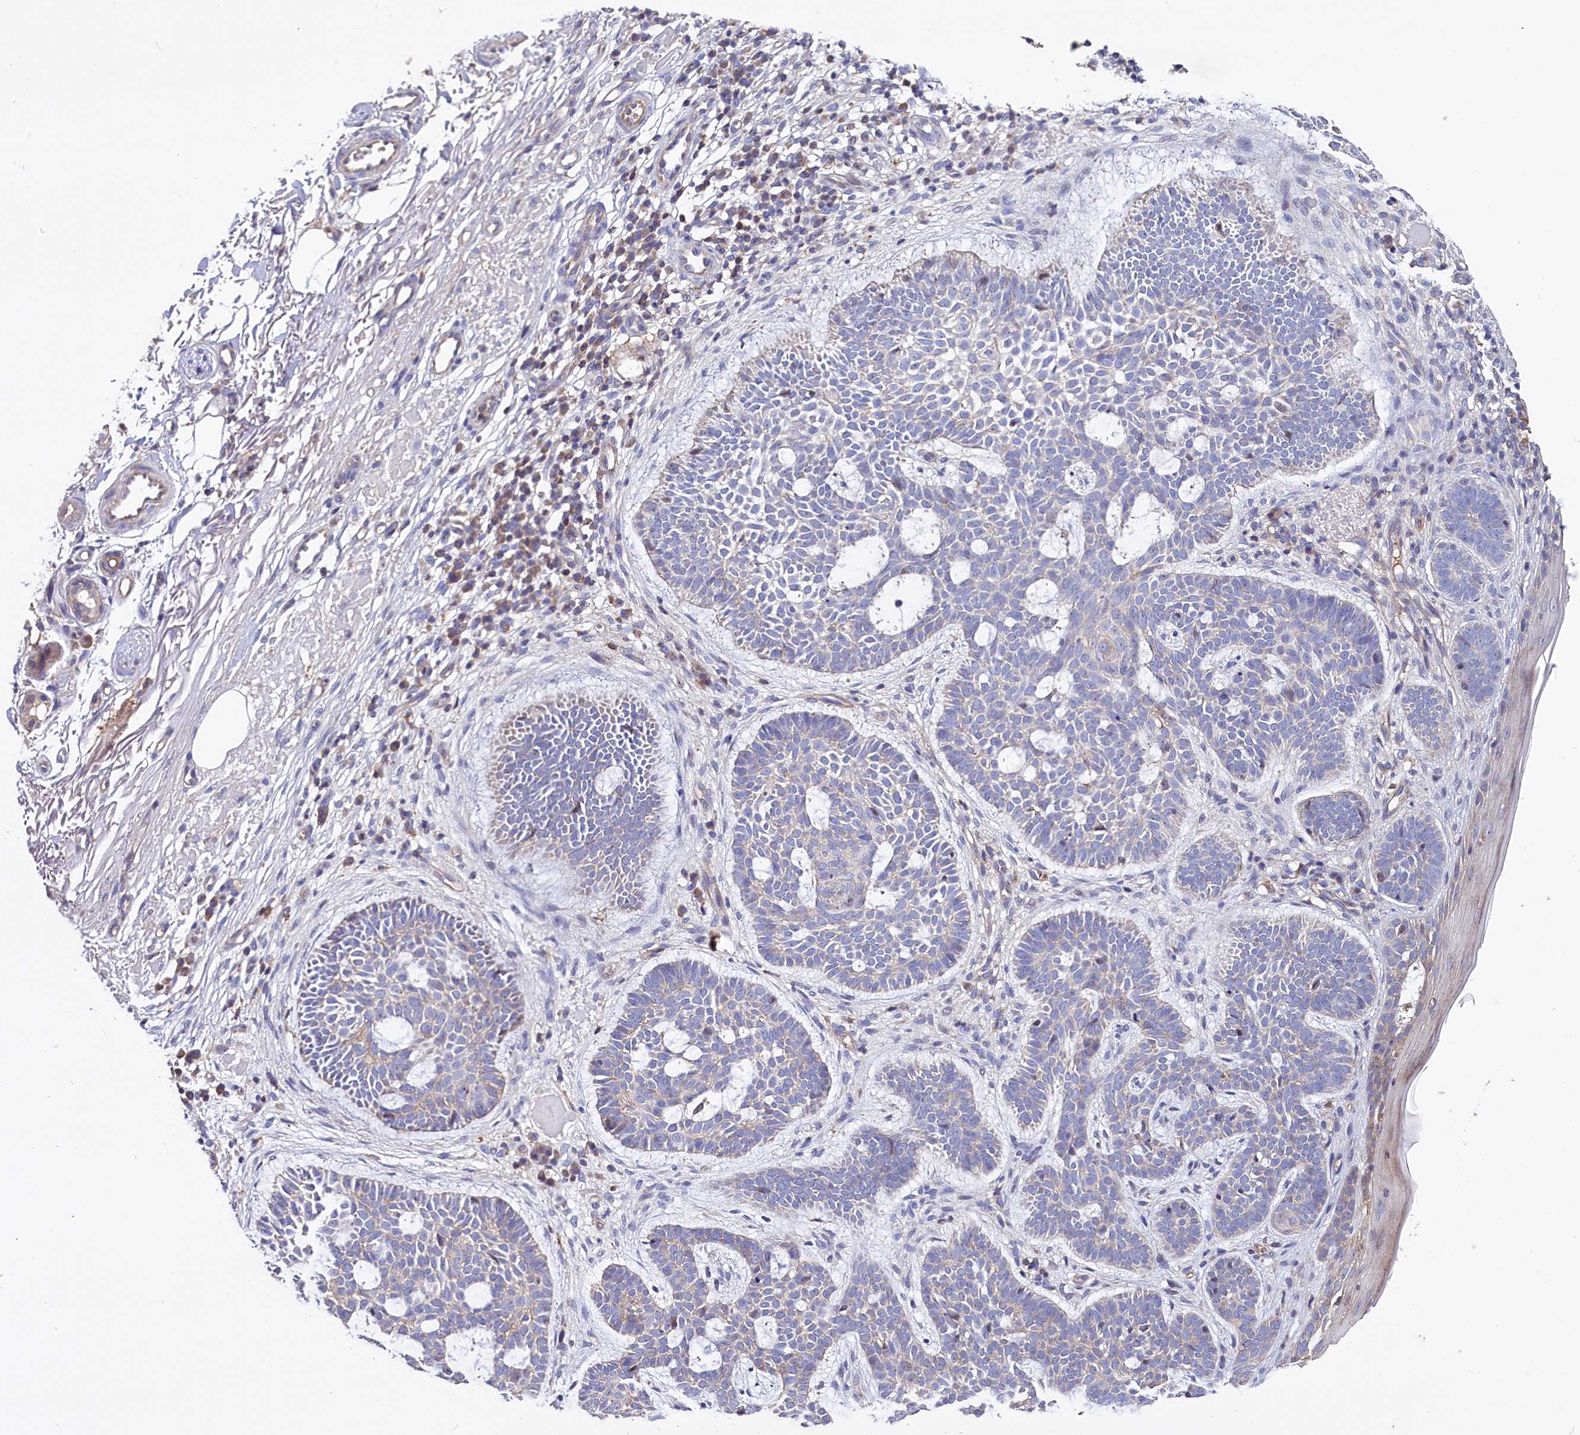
{"staining": {"intensity": "negative", "quantity": "none", "location": "none"}, "tissue": "skin cancer", "cell_type": "Tumor cells", "image_type": "cancer", "snomed": [{"axis": "morphology", "description": "Basal cell carcinoma"}, {"axis": "topography", "description": "Skin"}], "caption": "IHC of human skin basal cell carcinoma reveals no positivity in tumor cells.", "gene": "RPUSD3", "patient": {"sex": "male", "age": 85}}